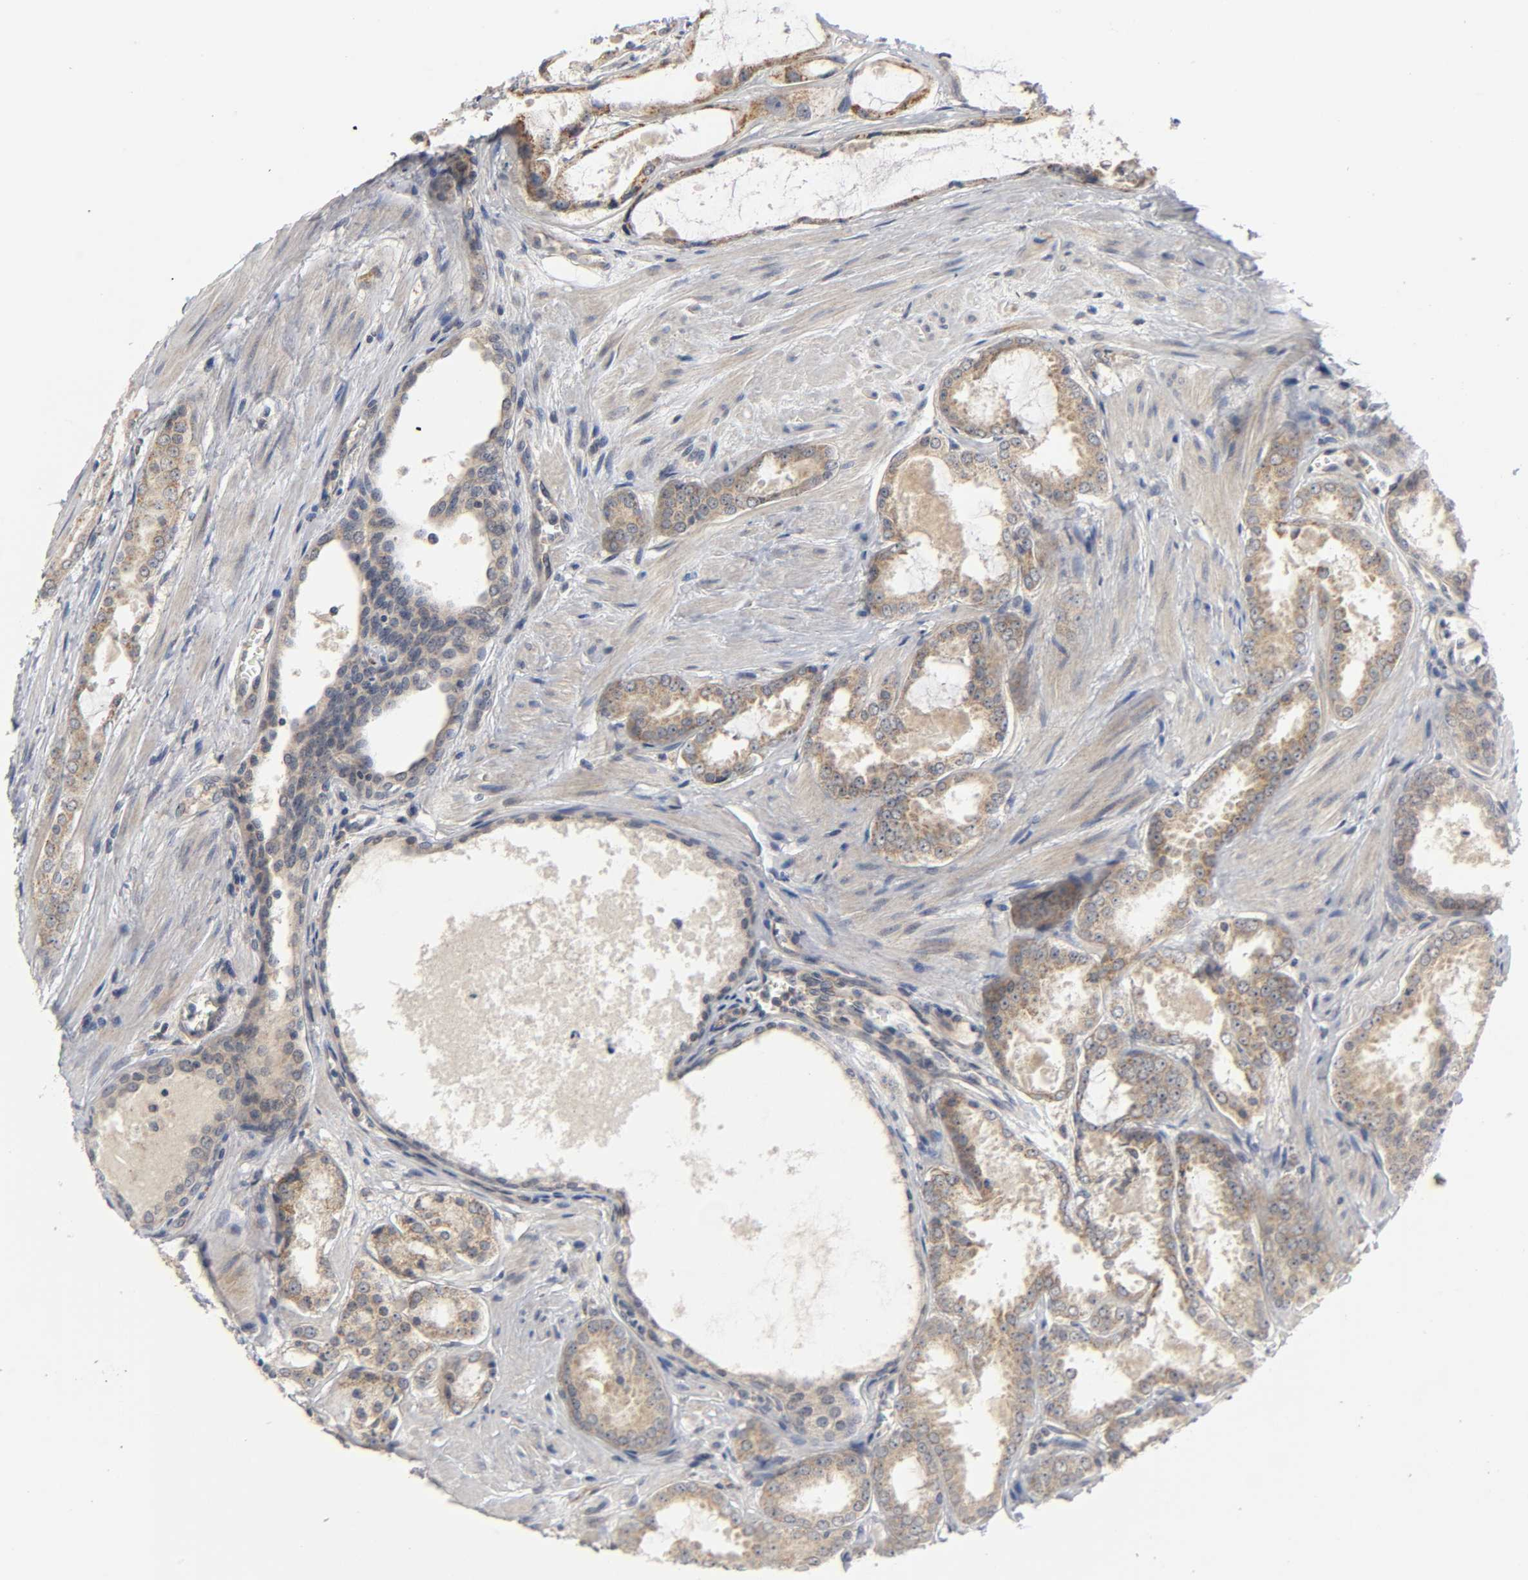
{"staining": {"intensity": "moderate", "quantity": ">75%", "location": "cytoplasmic/membranous"}, "tissue": "prostate cancer", "cell_type": "Tumor cells", "image_type": "cancer", "snomed": [{"axis": "morphology", "description": "Adenocarcinoma, Low grade"}, {"axis": "topography", "description": "Prostate"}], "caption": "A photomicrograph showing moderate cytoplasmic/membranous staining in about >75% of tumor cells in prostate cancer, as visualized by brown immunohistochemical staining.", "gene": "NRP1", "patient": {"sex": "male", "age": 57}}